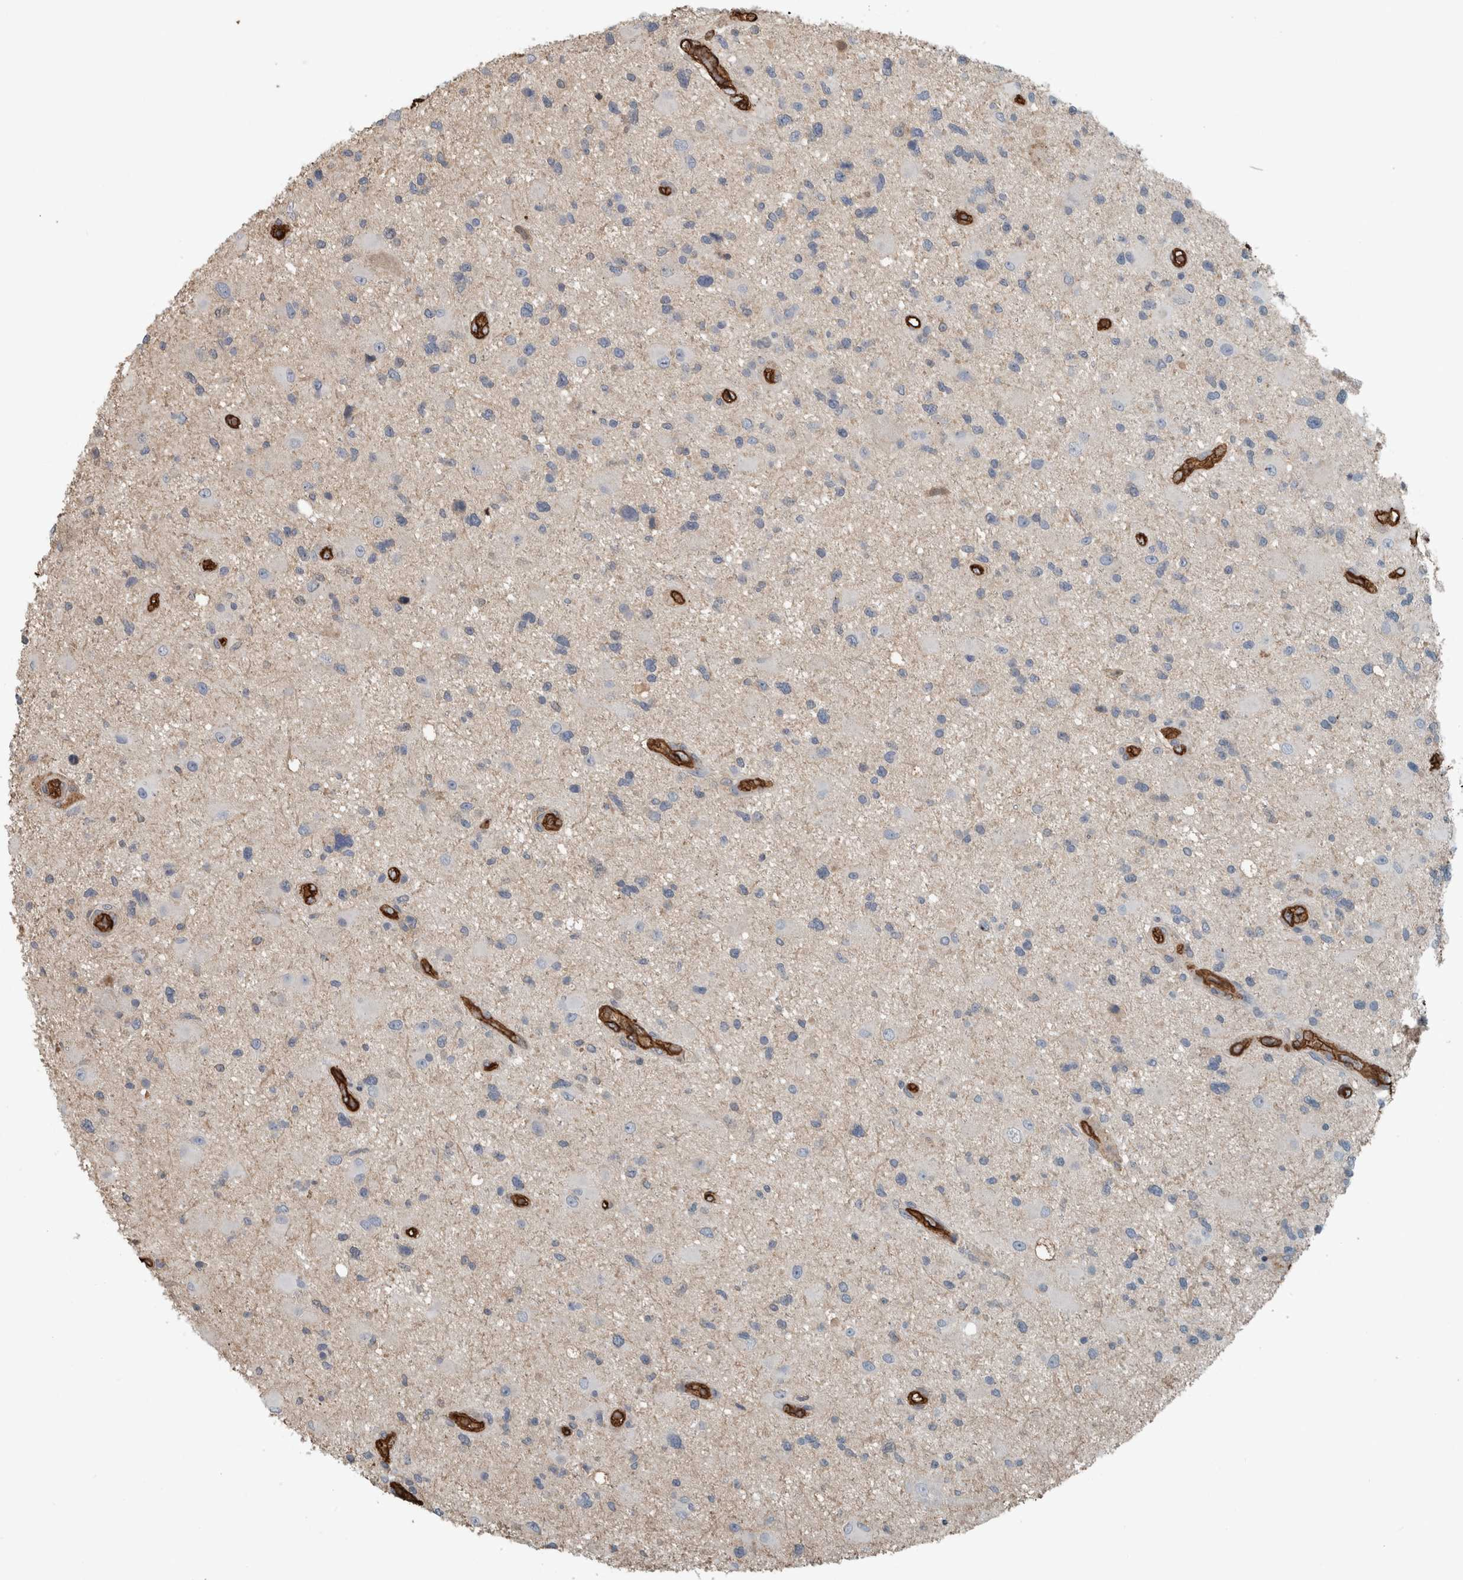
{"staining": {"intensity": "negative", "quantity": "none", "location": "none"}, "tissue": "glioma", "cell_type": "Tumor cells", "image_type": "cancer", "snomed": [{"axis": "morphology", "description": "Glioma, malignant, High grade"}, {"axis": "topography", "description": "Brain"}], "caption": "An IHC micrograph of glioma is shown. There is no staining in tumor cells of glioma.", "gene": "LBP", "patient": {"sex": "male", "age": 33}}